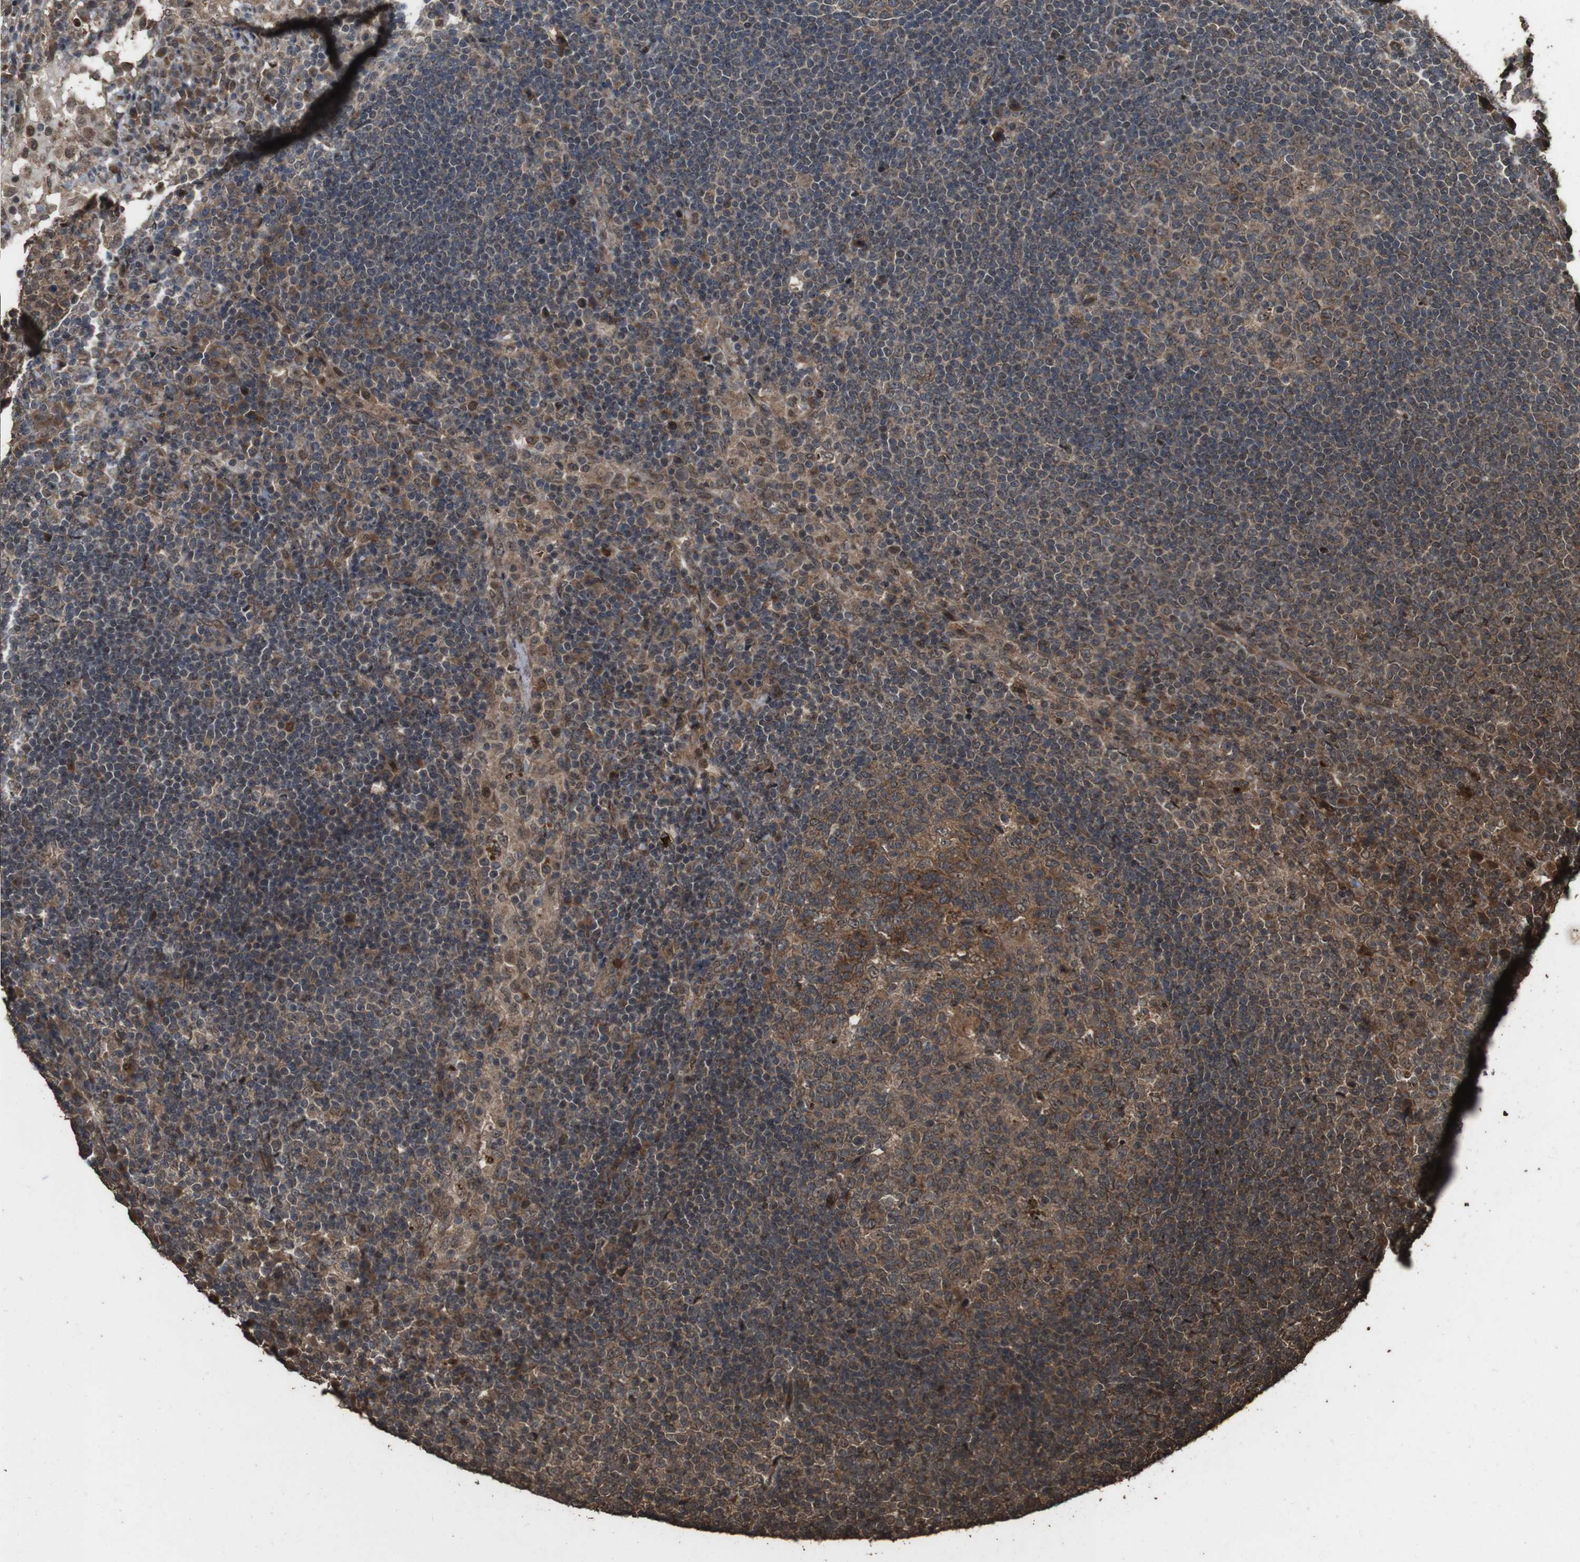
{"staining": {"intensity": "moderate", "quantity": "25%-75%", "location": "cytoplasmic/membranous"}, "tissue": "lymph node", "cell_type": "Germinal center cells", "image_type": "normal", "snomed": [{"axis": "morphology", "description": "Normal tissue, NOS"}, {"axis": "topography", "description": "Lymph node"}], "caption": "Benign lymph node exhibits moderate cytoplasmic/membranous staining in about 25%-75% of germinal center cells, visualized by immunohistochemistry. The staining was performed using DAB, with brown indicating positive protein expression. Nuclei are stained blue with hematoxylin.", "gene": "RRAS2", "patient": {"sex": "female", "age": 53}}